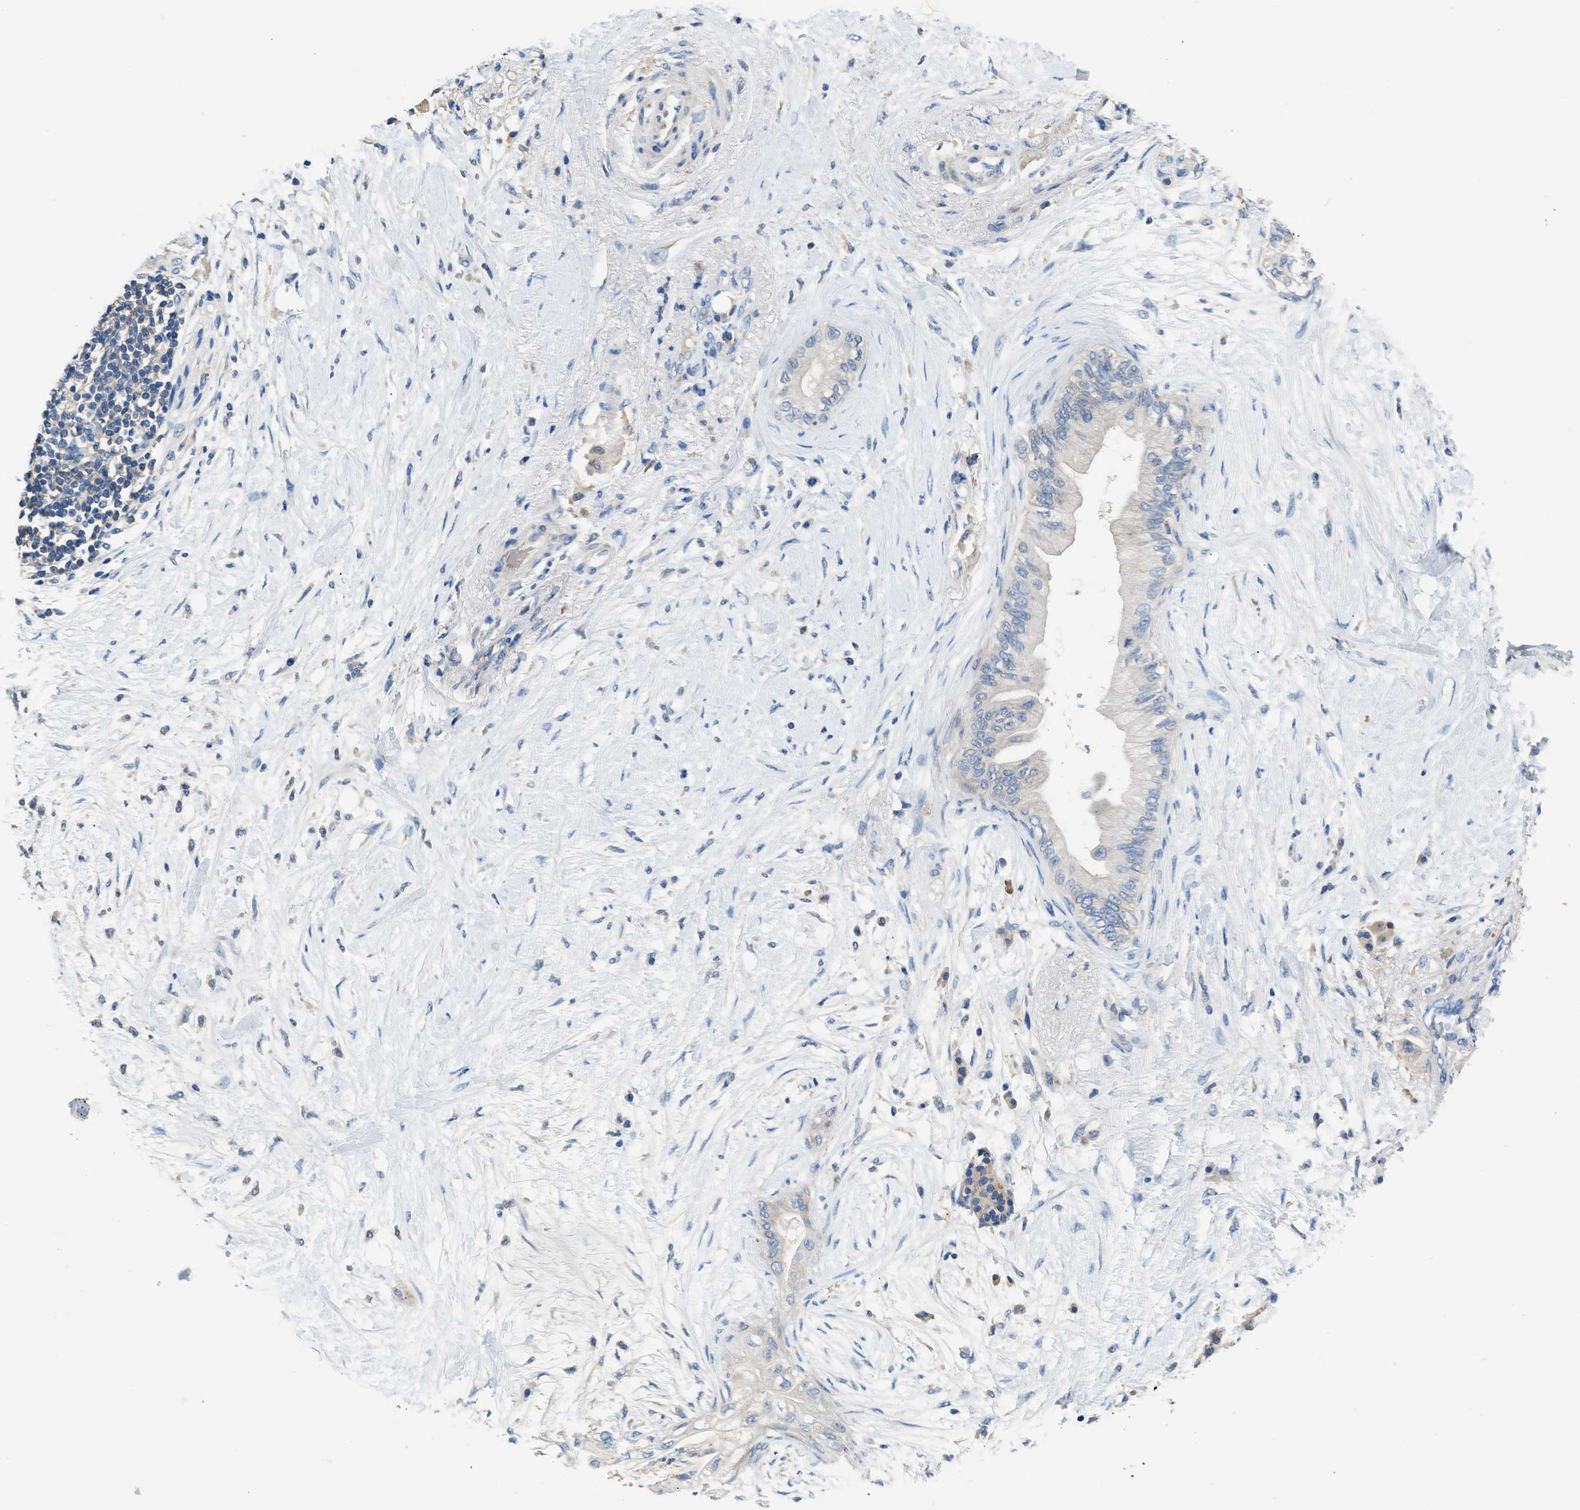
{"staining": {"intensity": "negative", "quantity": "none", "location": "none"}, "tissue": "pancreatic cancer", "cell_type": "Tumor cells", "image_type": "cancer", "snomed": [{"axis": "morphology", "description": "Normal tissue, NOS"}, {"axis": "morphology", "description": "Adenocarcinoma, NOS"}, {"axis": "topography", "description": "Pancreas"}, {"axis": "topography", "description": "Duodenum"}], "caption": "Adenocarcinoma (pancreatic) was stained to show a protein in brown. There is no significant expression in tumor cells.", "gene": "RWDD2B", "patient": {"sex": "female", "age": 60}}